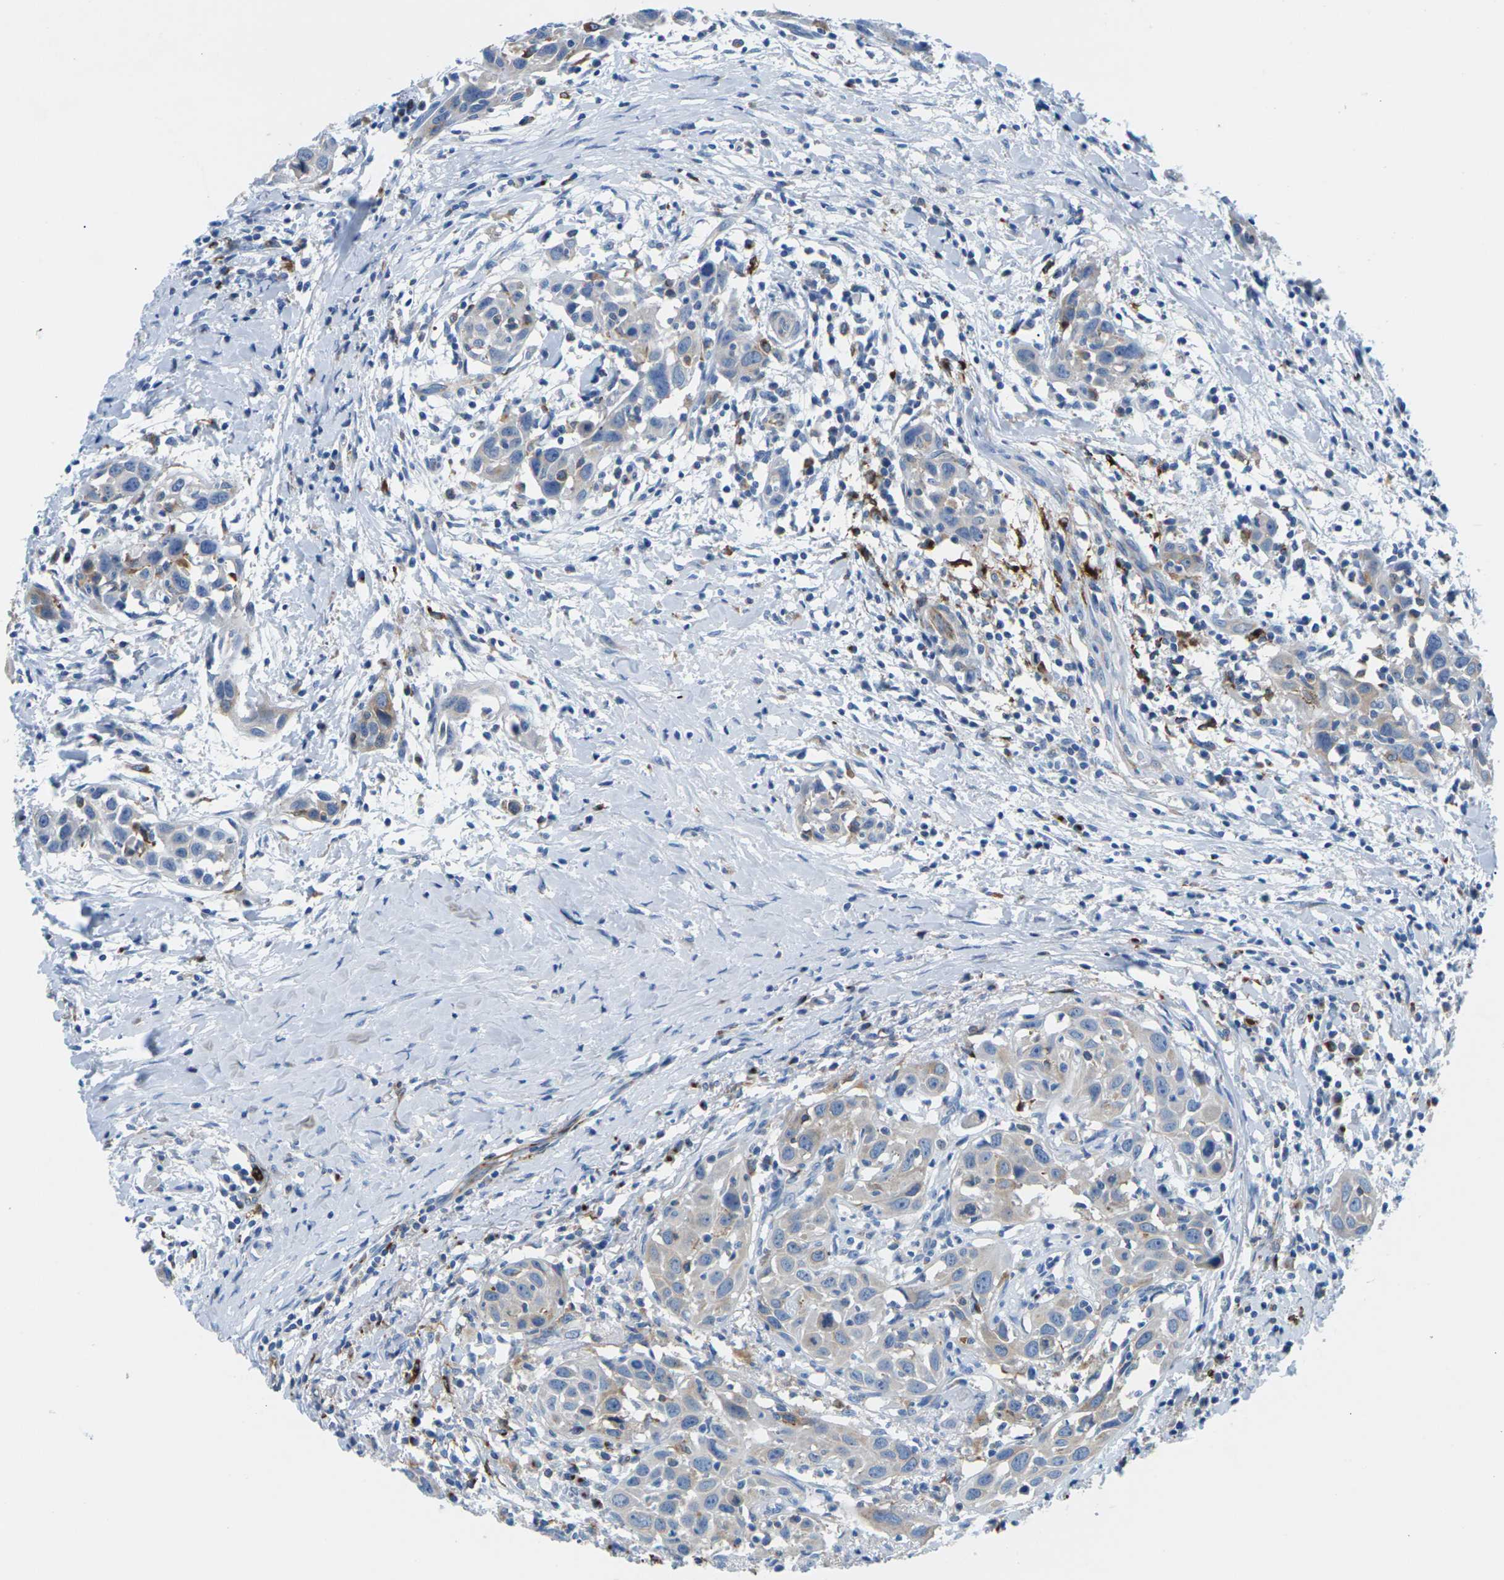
{"staining": {"intensity": "negative", "quantity": "none", "location": "none"}, "tissue": "head and neck cancer", "cell_type": "Tumor cells", "image_type": "cancer", "snomed": [{"axis": "morphology", "description": "Squamous cell carcinoma, NOS"}, {"axis": "topography", "description": "Oral tissue"}, {"axis": "topography", "description": "Head-Neck"}], "caption": "The immunohistochemistry (IHC) image has no significant staining in tumor cells of squamous cell carcinoma (head and neck) tissue.", "gene": "SYNGR2", "patient": {"sex": "female", "age": 50}}